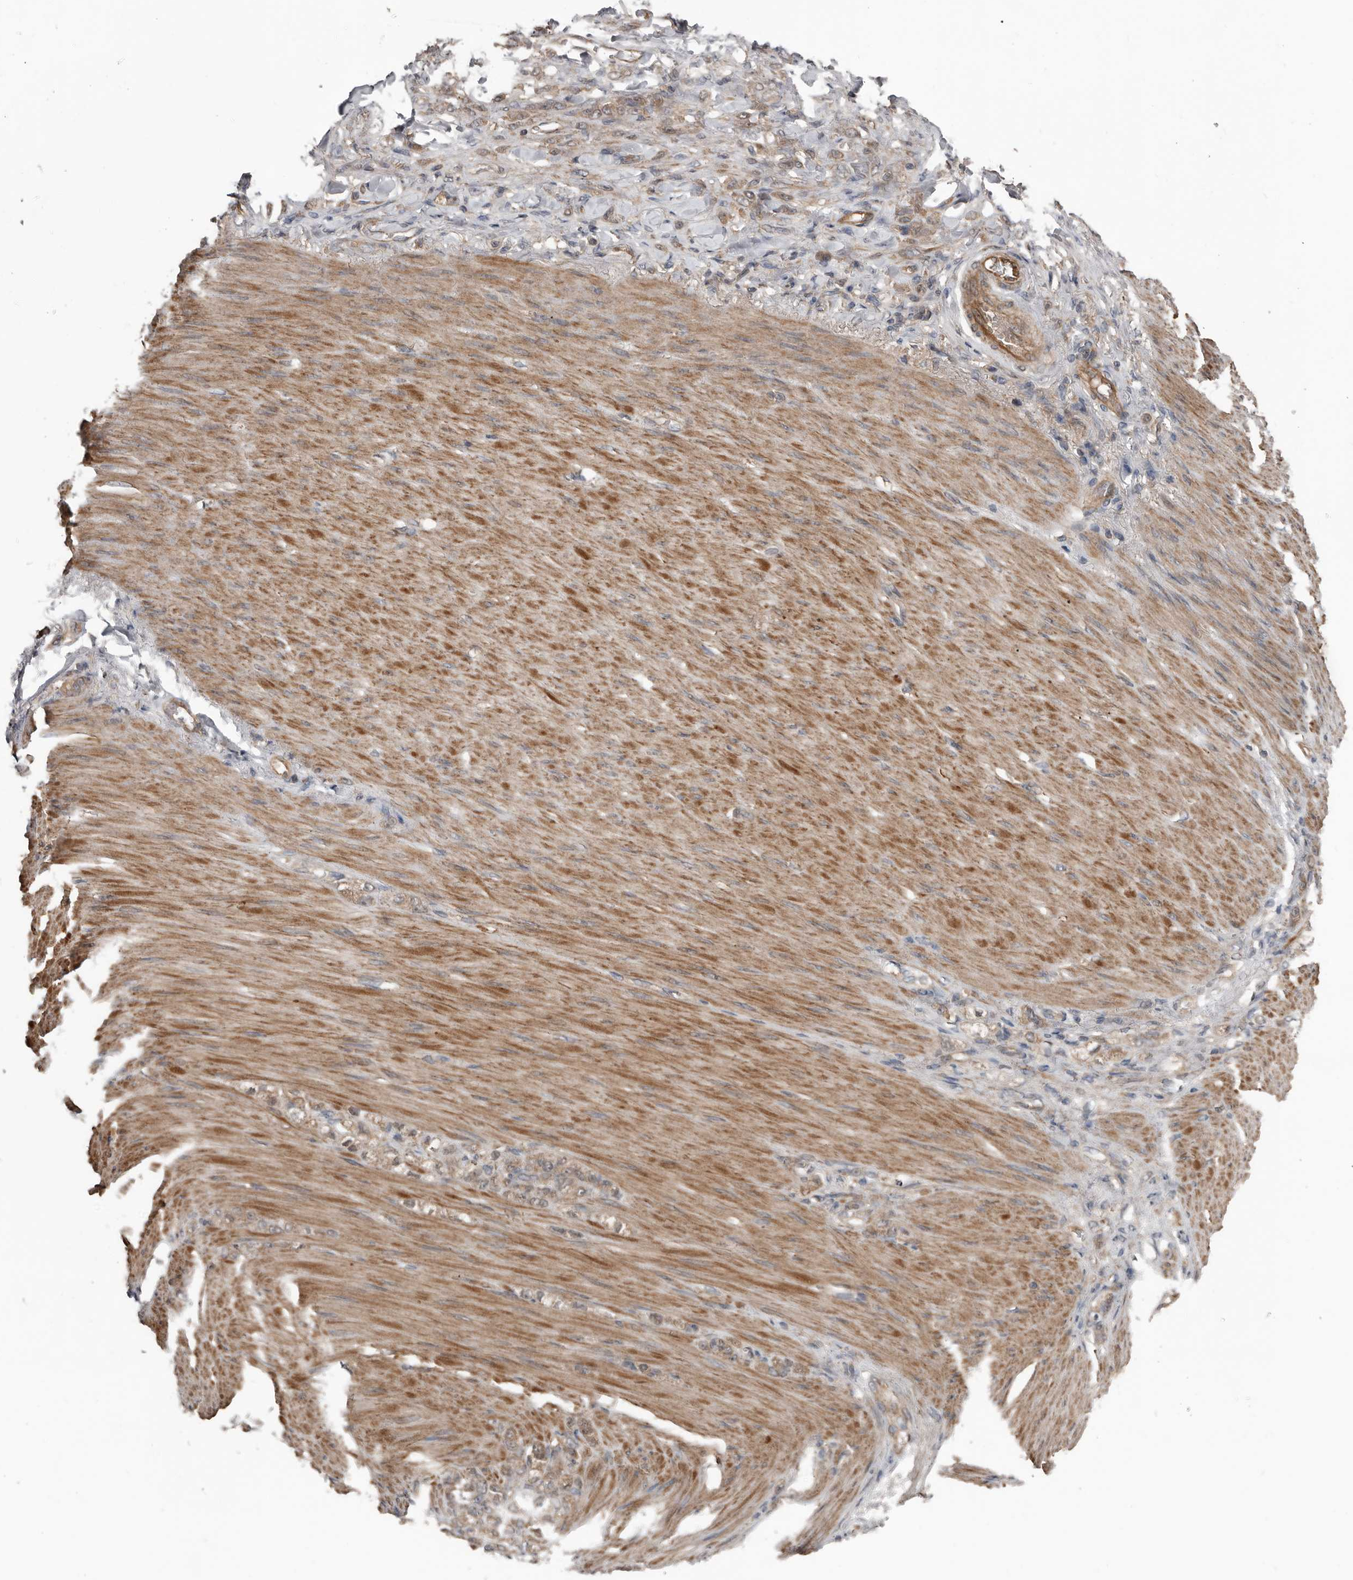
{"staining": {"intensity": "weak", "quantity": "25%-75%", "location": "cytoplasmic/membranous"}, "tissue": "stomach cancer", "cell_type": "Tumor cells", "image_type": "cancer", "snomed": [{"axis": "morphology", "description": "Normal tissue, NOS"}, {"axis": "morphology", "description": "Adenocarcinoma, NOS"}, {"axis": "topography", "description": "Stomach"}], "caption": "Immunohistochemistry micrograph of neoplastic tissue: human adenocarcinoma (stomach) stained using IHC reveals low levels of weak protein expression localized specifically in the cytoplasmic/membranous of tumor cells, appearing as a cytoplasmic/membranous brown color.", "gene": "DNAJB4", "patient": {"sex": "male", "age": 82}}